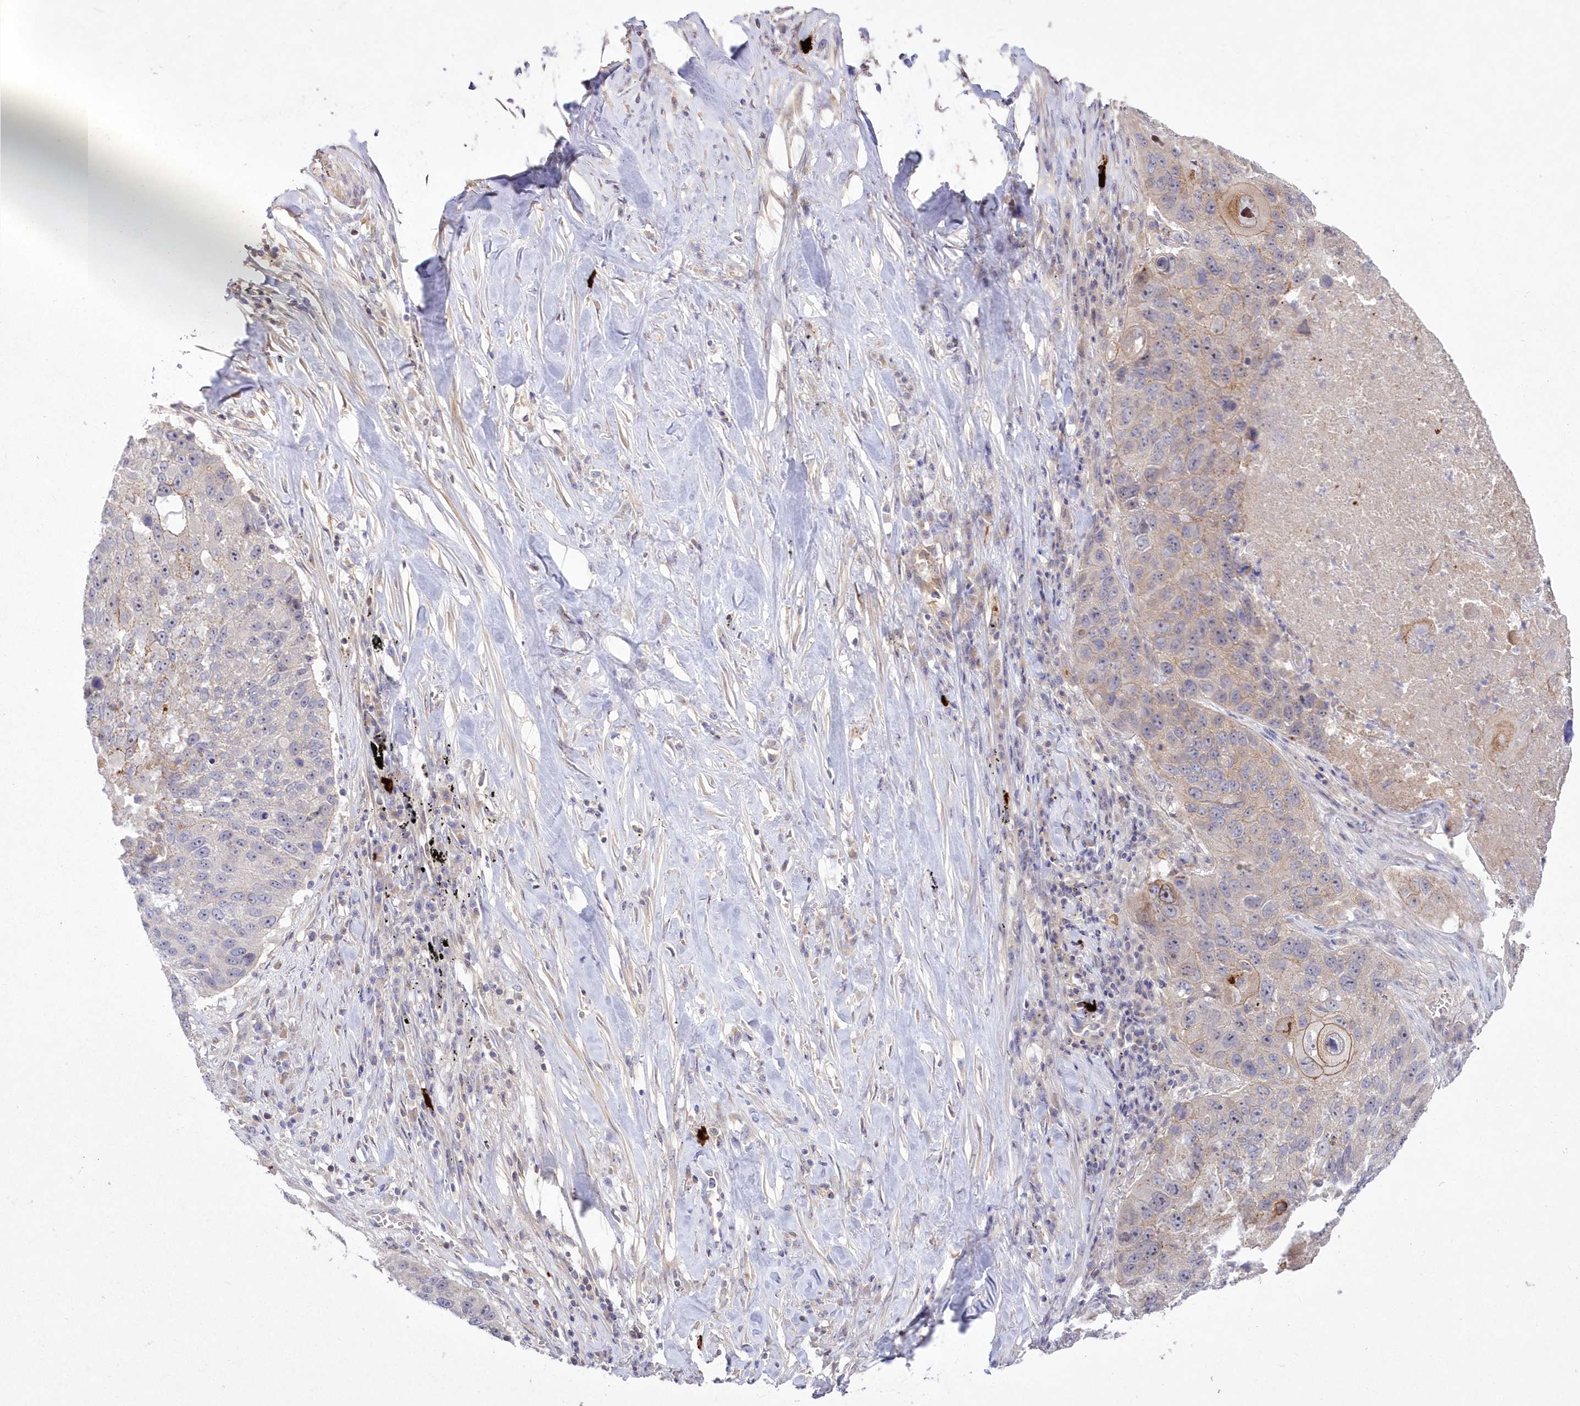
{"staining": {"intensity": "moderate", "quantity": "<25%", "location": "cytoplasmic/membranous"}, "tissue": "lung cancer", "cell_type": "Tumor cells", "image_type": "cancer", "snomed": [{"axis": "morphology", "description": "Squamous cell carcinoma, NOS"}, {"axis": "topography", "description": "Lung"}], "caption": "Immunohistochemistry histopathology image of neoplastic tissue: human lung squamous cell carcinoma stained using IHC displays low levels of moderate protein expression localized specifically in the cytoplasmic/membranous of tumor cells, appearing as a cytoplasmic/membranous brown color.", "gene": "WBP1L", "patient": {"sex": "male", "age": 61}}